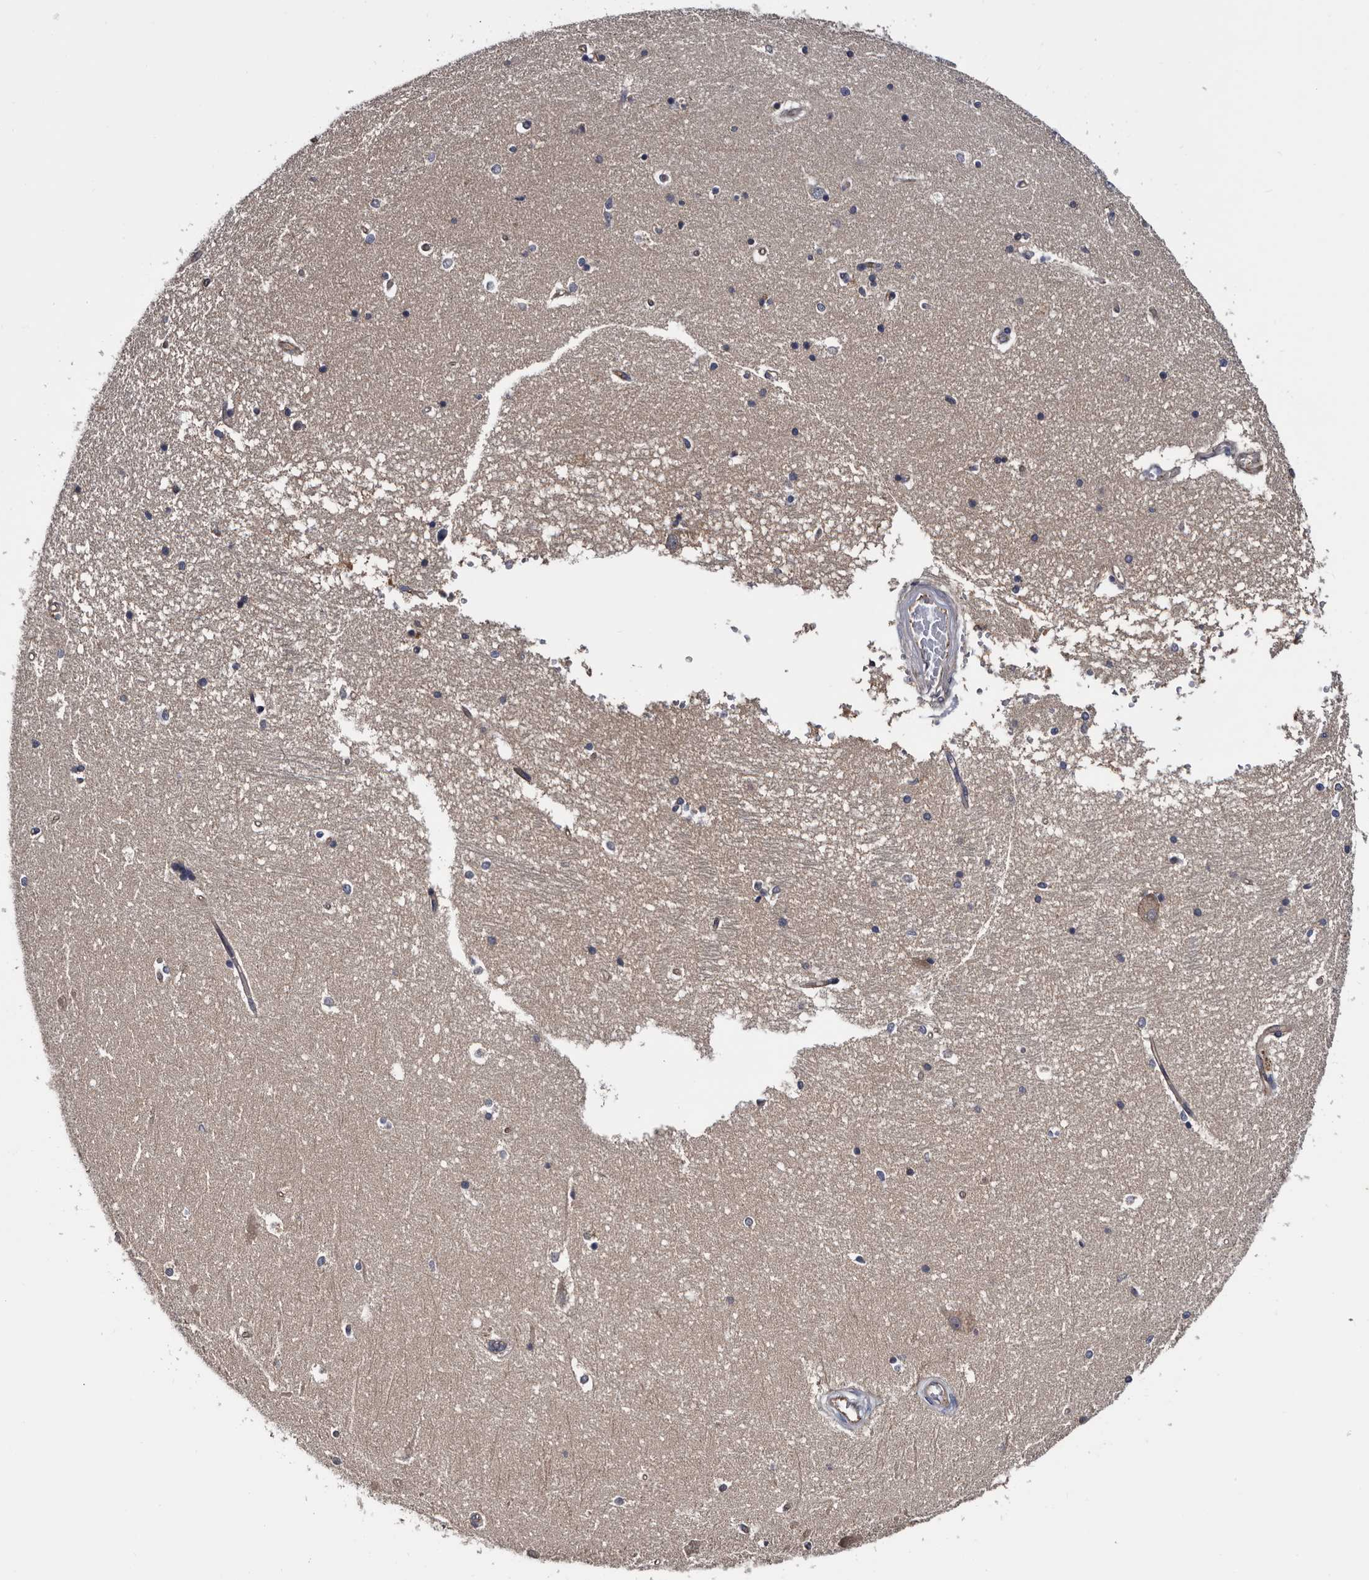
{"staining": {"intensity": "weak", "quantity": "<25%", "location": "cytoplasmic/membranous"}, "tissue": "hippocampus", "cell_type": "Glial cells", "image_type": "normal", "snomed": [{"axis": "morphology", "description": "Normal tissue, NOS"}, {"axis": "topography", "description": "Hippocampus"}], "caption": "IHC histopathology image of normal hippocampus: human hippocampus stained with DAB exhibits no significant protein expression in glial cells.", "gene": "TSPAN17", "patient": {"sex": "male", "age": 45}}